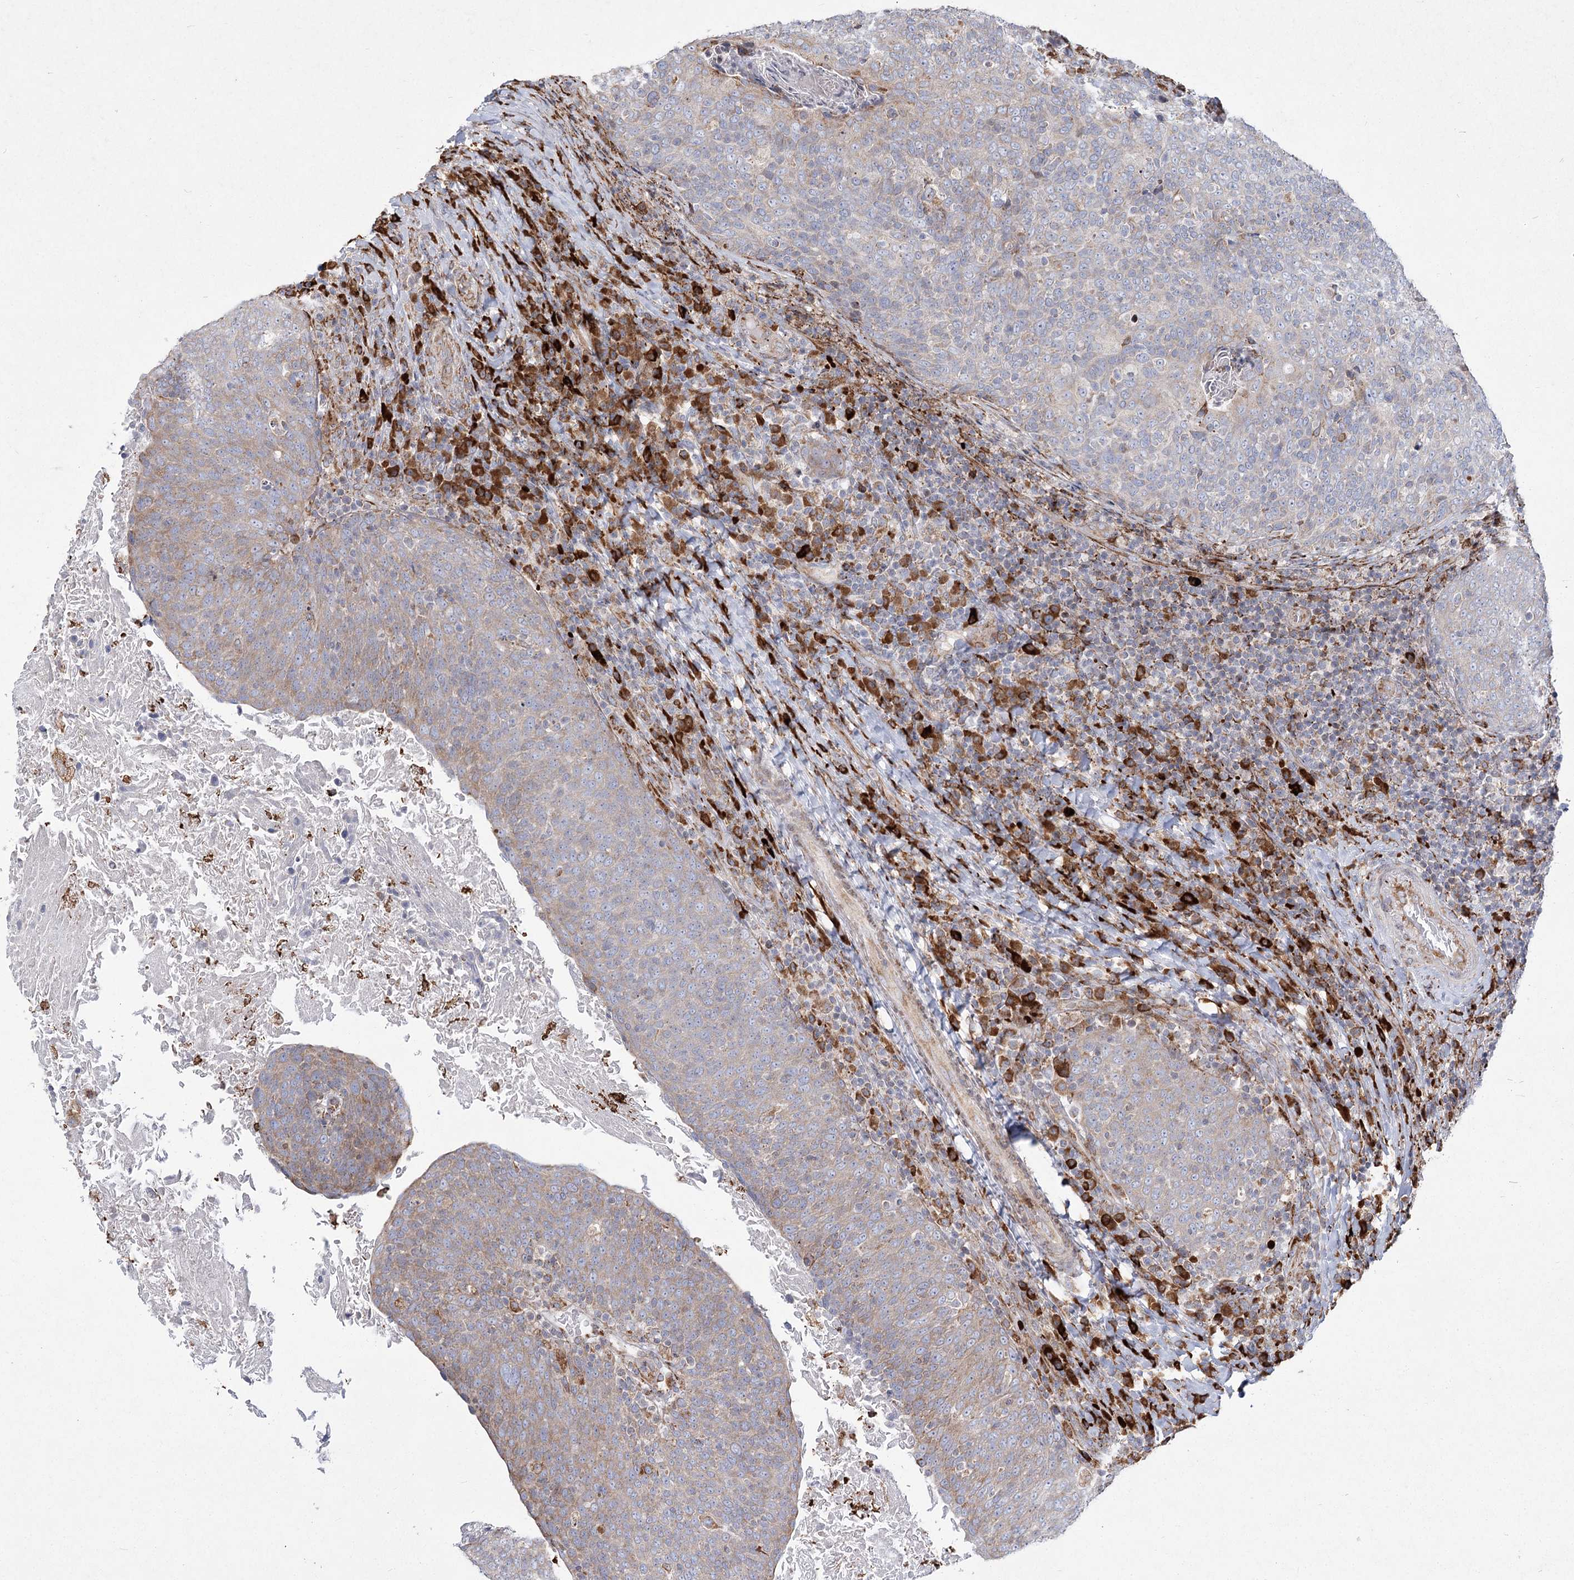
{"staining": {"intensity": "weak", "quantity": "25%-75%", "location": "cytoplasmic/membranous"}, "tissue": "head and neck cancer", "cell_type": "Tumor cells", "image_type": "cancer", "snomed": [{"axis": "morphology", "description": "Squamous cell carcinoma, NOS"}, {"axis": "morphology", "description": "Squamous cell carcinoma, metastatic, NOS"}, {"axis": "topography", "description": "Lymph node"}, {"axis": "topography", "description": "Head-Neck"}], "caption": "This histopathology image reveals immunohistochemistry (IHC) staining of head and neck metastatic squamous cell carcinoma, with low weak cytoplasmic/membranous staining in about 25%-75% of tumor cells.", "gene": "NHLRC2", "patient": {"sex": "male", "age": 62}}